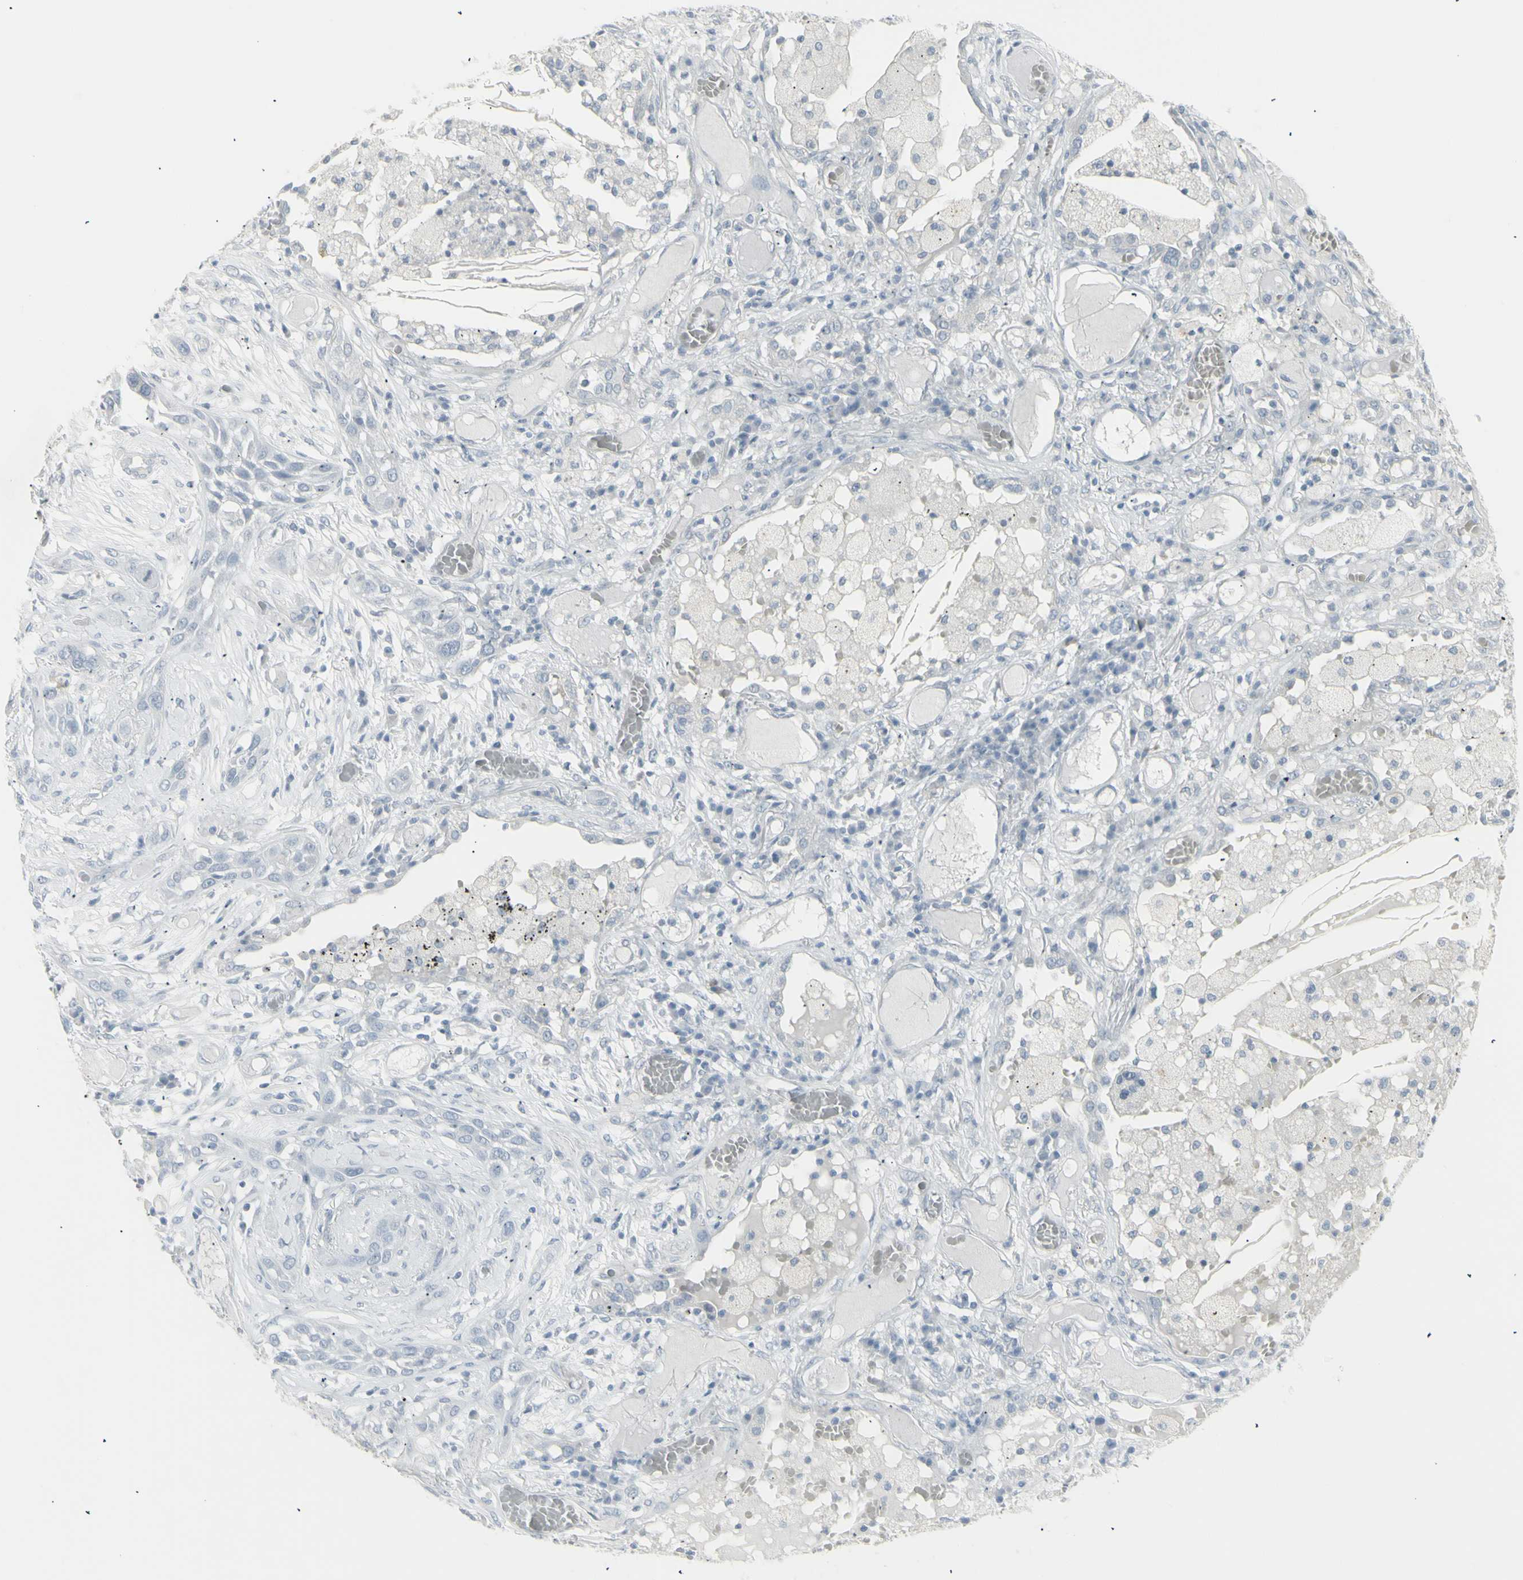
{"staining": {"intensity": "negative", "quantity": "none", "location": "none"}, "tissue": "lung cancer", "cell_type": "Tumor cells", "image_type": "cancer", "snomed": [{"axis": "morphology", "description": "Squamous cell carcinoma, NOS"}, {"axis": "topography", "description": "Lung"}], "caption": "Immunohistochemistry micrograph of neoplastic tissue: human lung cancer (squamous cell carcinoma) stained with DAB (3,3'-diaminobenzidine) displays no significant protein expression in tumor cells. The staining is performed using DAB (3,3'-diaminobenzidine) brown chromogen with nuclei counter-stained in using hematoxylin.", "gene": "YBX2", "patient": {"sex": "male", "age": 71}}